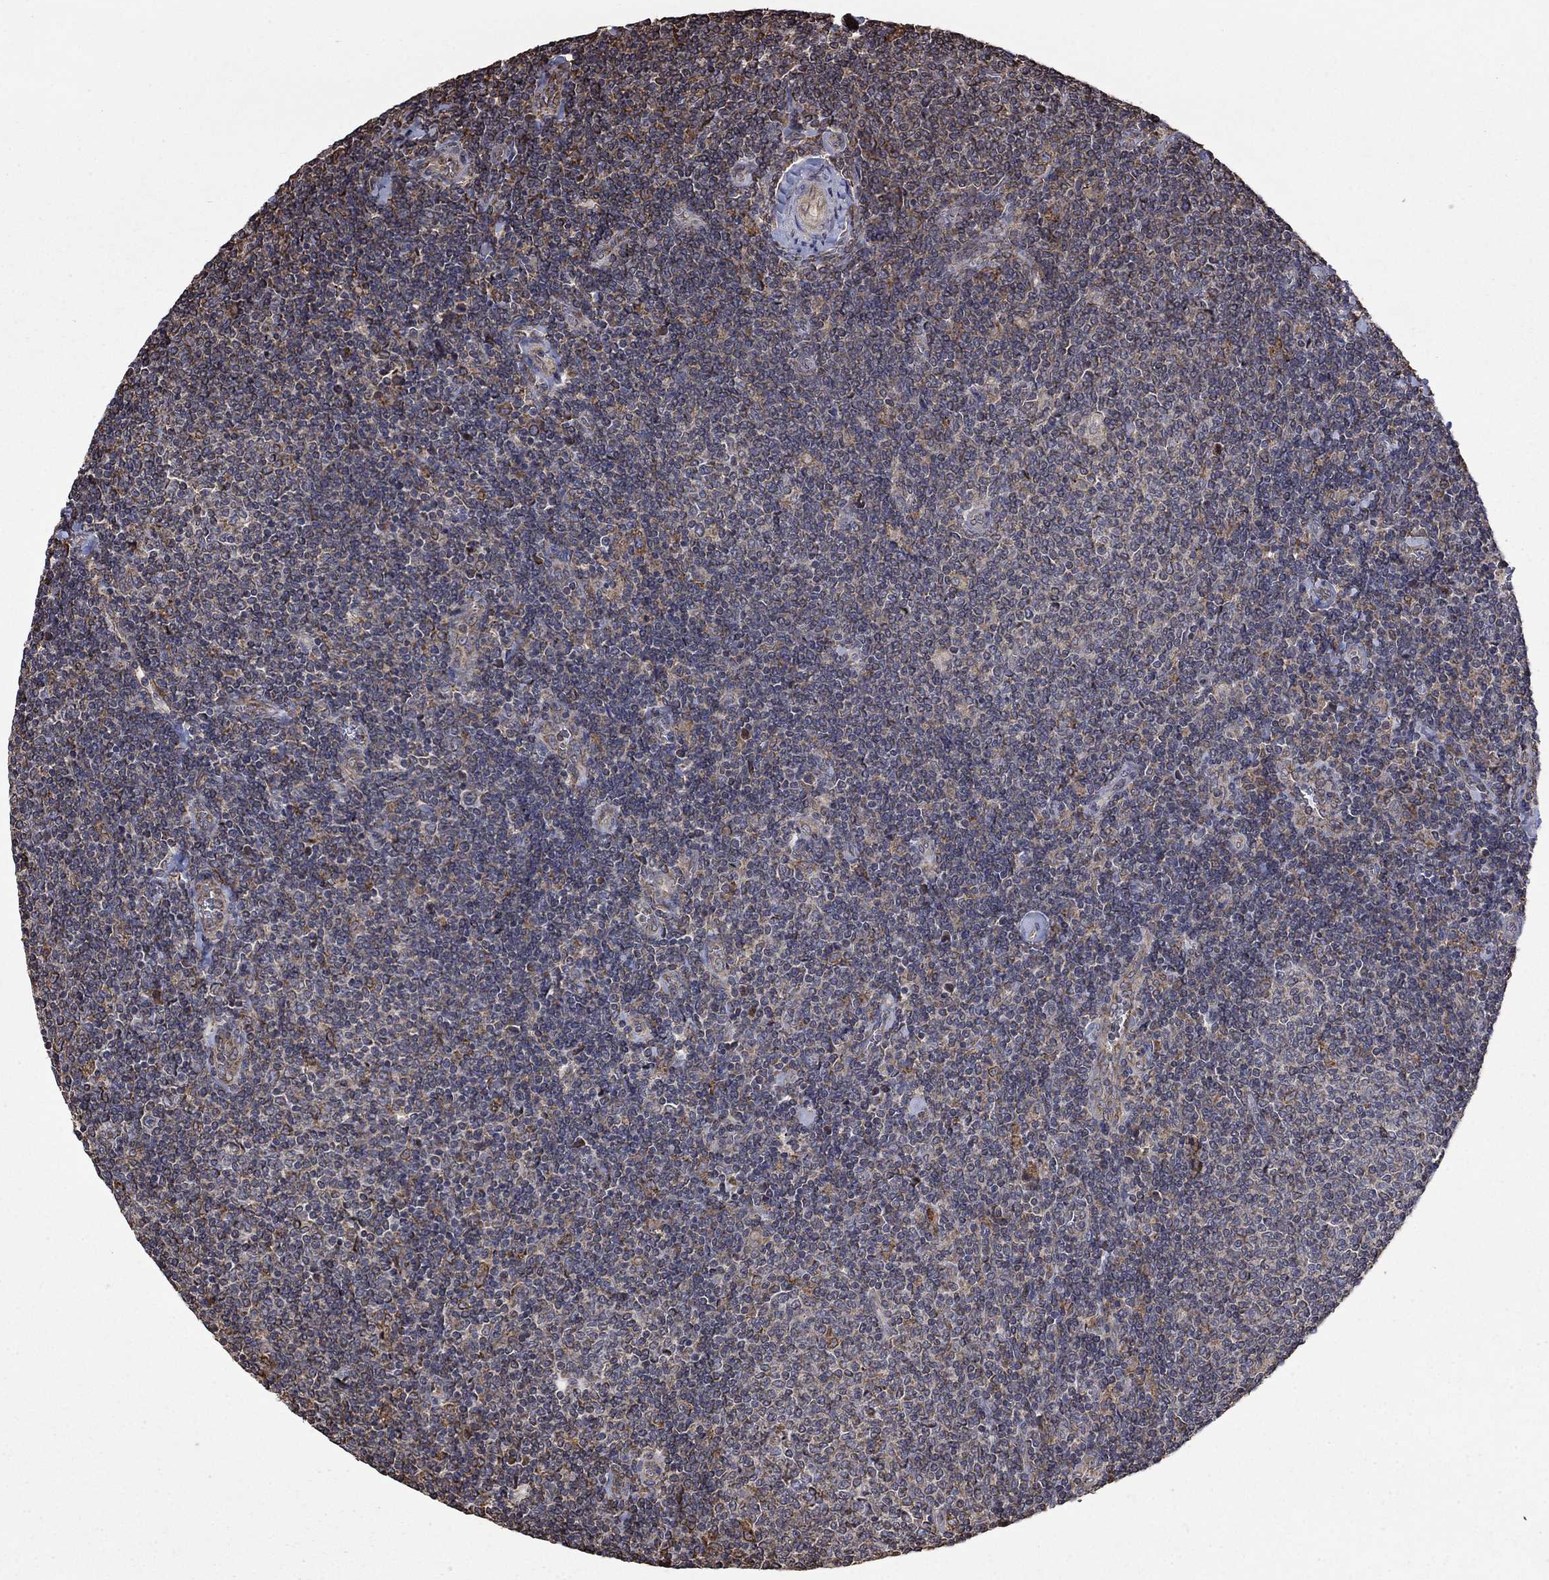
{"staining": {"intensity": "moderate", "quantity": "<25%", "location": "cytoplasmic/membranous"}, "tissue": "lymphoma", "cell_type": "Tumor cells", "image_type": "cancer", "snomed": [{"axis": "morphology", "description": "Malignant lymphoma, non-Hodgkin's type, Low grade"}, {"axis": "topography", "description": "Lymph node"}], "caption": "The histopathology image exhibits immunohistochemical staining of lymphoma. There is moderate cytoplasmic/membranous positivity is seen in approximately <25% of tumor cells. Using DAB (3,3'-diaminobenzidine) (brown) and hematoxylin (blue) stains, captured at high magnification using brightfield microscopy.", "gene": "ESRRA", "patient": {"sex": "male", "age": 52}}